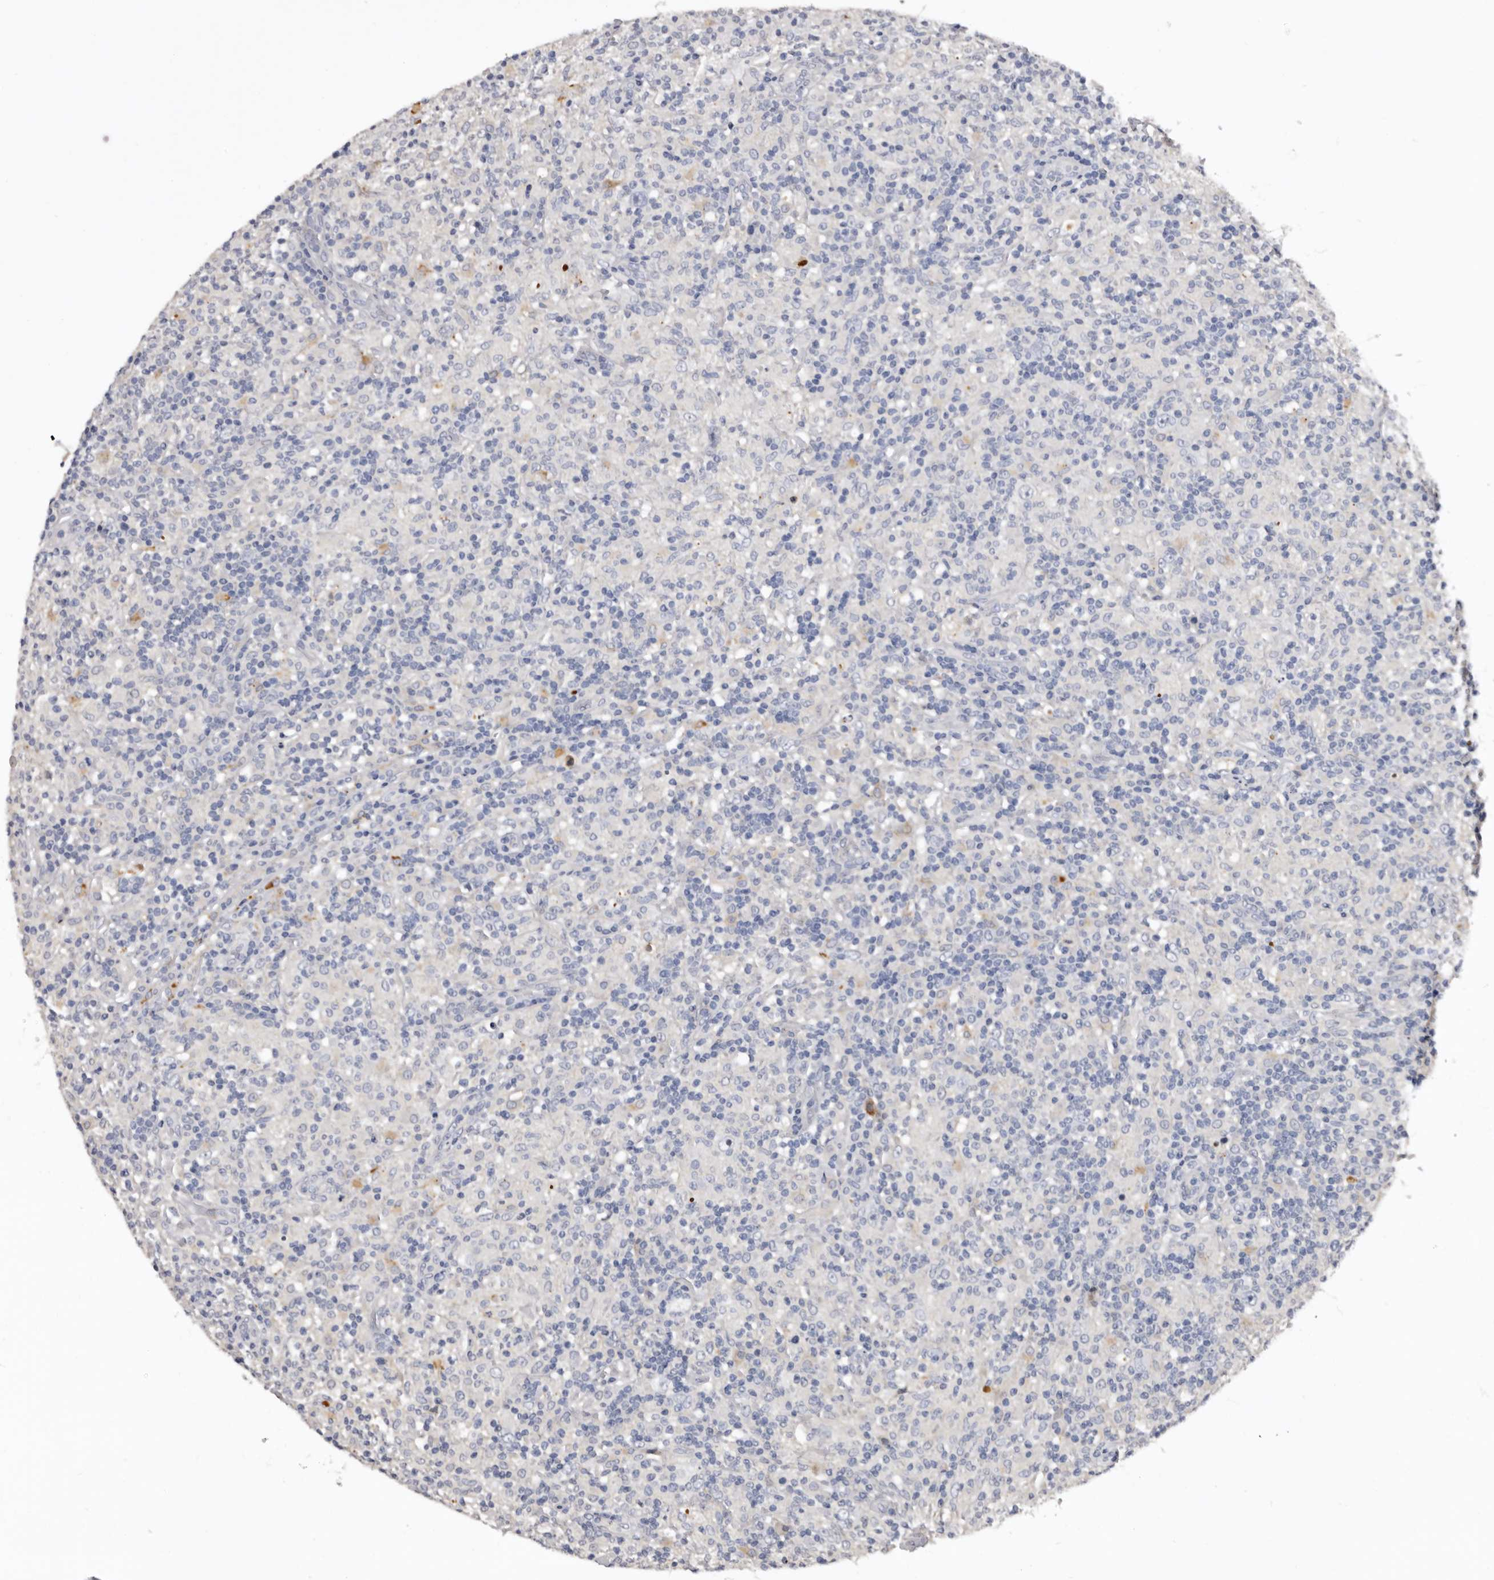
{"staining": {"intensity": "negative", "quantity": "none", "location": "none"}, "tissue": "lymphoma", "cell_type": "Tumor cells", "image_type": "cancer", "snomed": [{"axis": "morphology", "description": "Hodgkin's disease, NOS"}, {"axis": "topography", "description": "Lymph node"}], "caption": "A micrograph of human Hodgkin's disease is negative for staining in tumor cells.", "gene": "SLC10A4", "patient": {"sex": "male", "age": 70}}